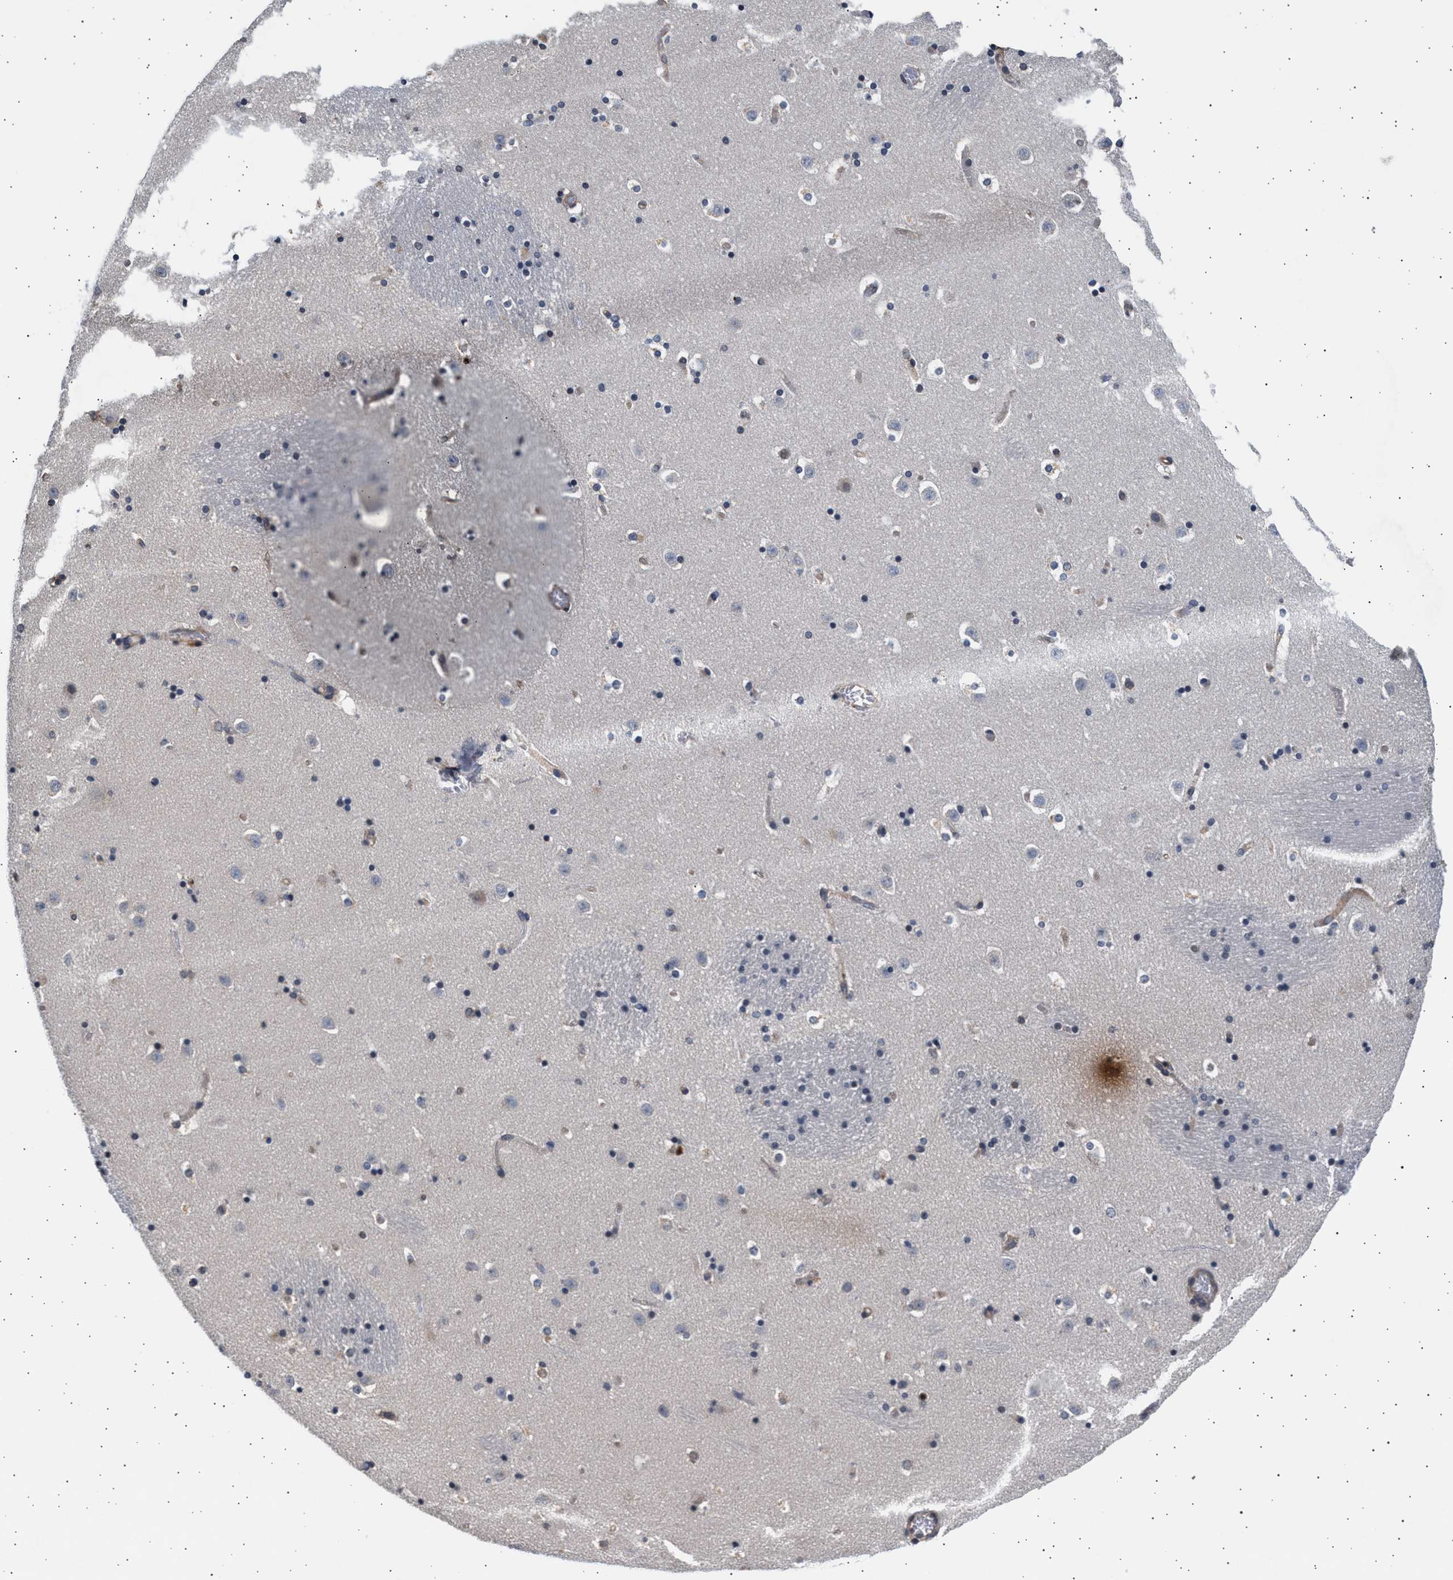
{"staining": {"intensity": "moderate", "quantity": "<25%", "location": "cytoplasmic/membranous"}, "tissue": "caudate", "cell_type": "Glial cells", "image_type": "normal", "snomed": [{"axis": "morphology", "description": "Normal tissue, NOS"}, {"axis": "topography", "description": "Lateral ventricle wall"}], "caption": "Immunohistochemistry (IHC) micrograph of unremarkable caudate: caudate stained using immunohistochemistry (IHC) shows low levels of moderate protein expression localized specifically in the cytoplasmic/membranous of glial cells, appearing as a cytoplasmic/membranous brown color.", "gene": "GRAP2", "patient": {"sex": "male", "age": 45}}